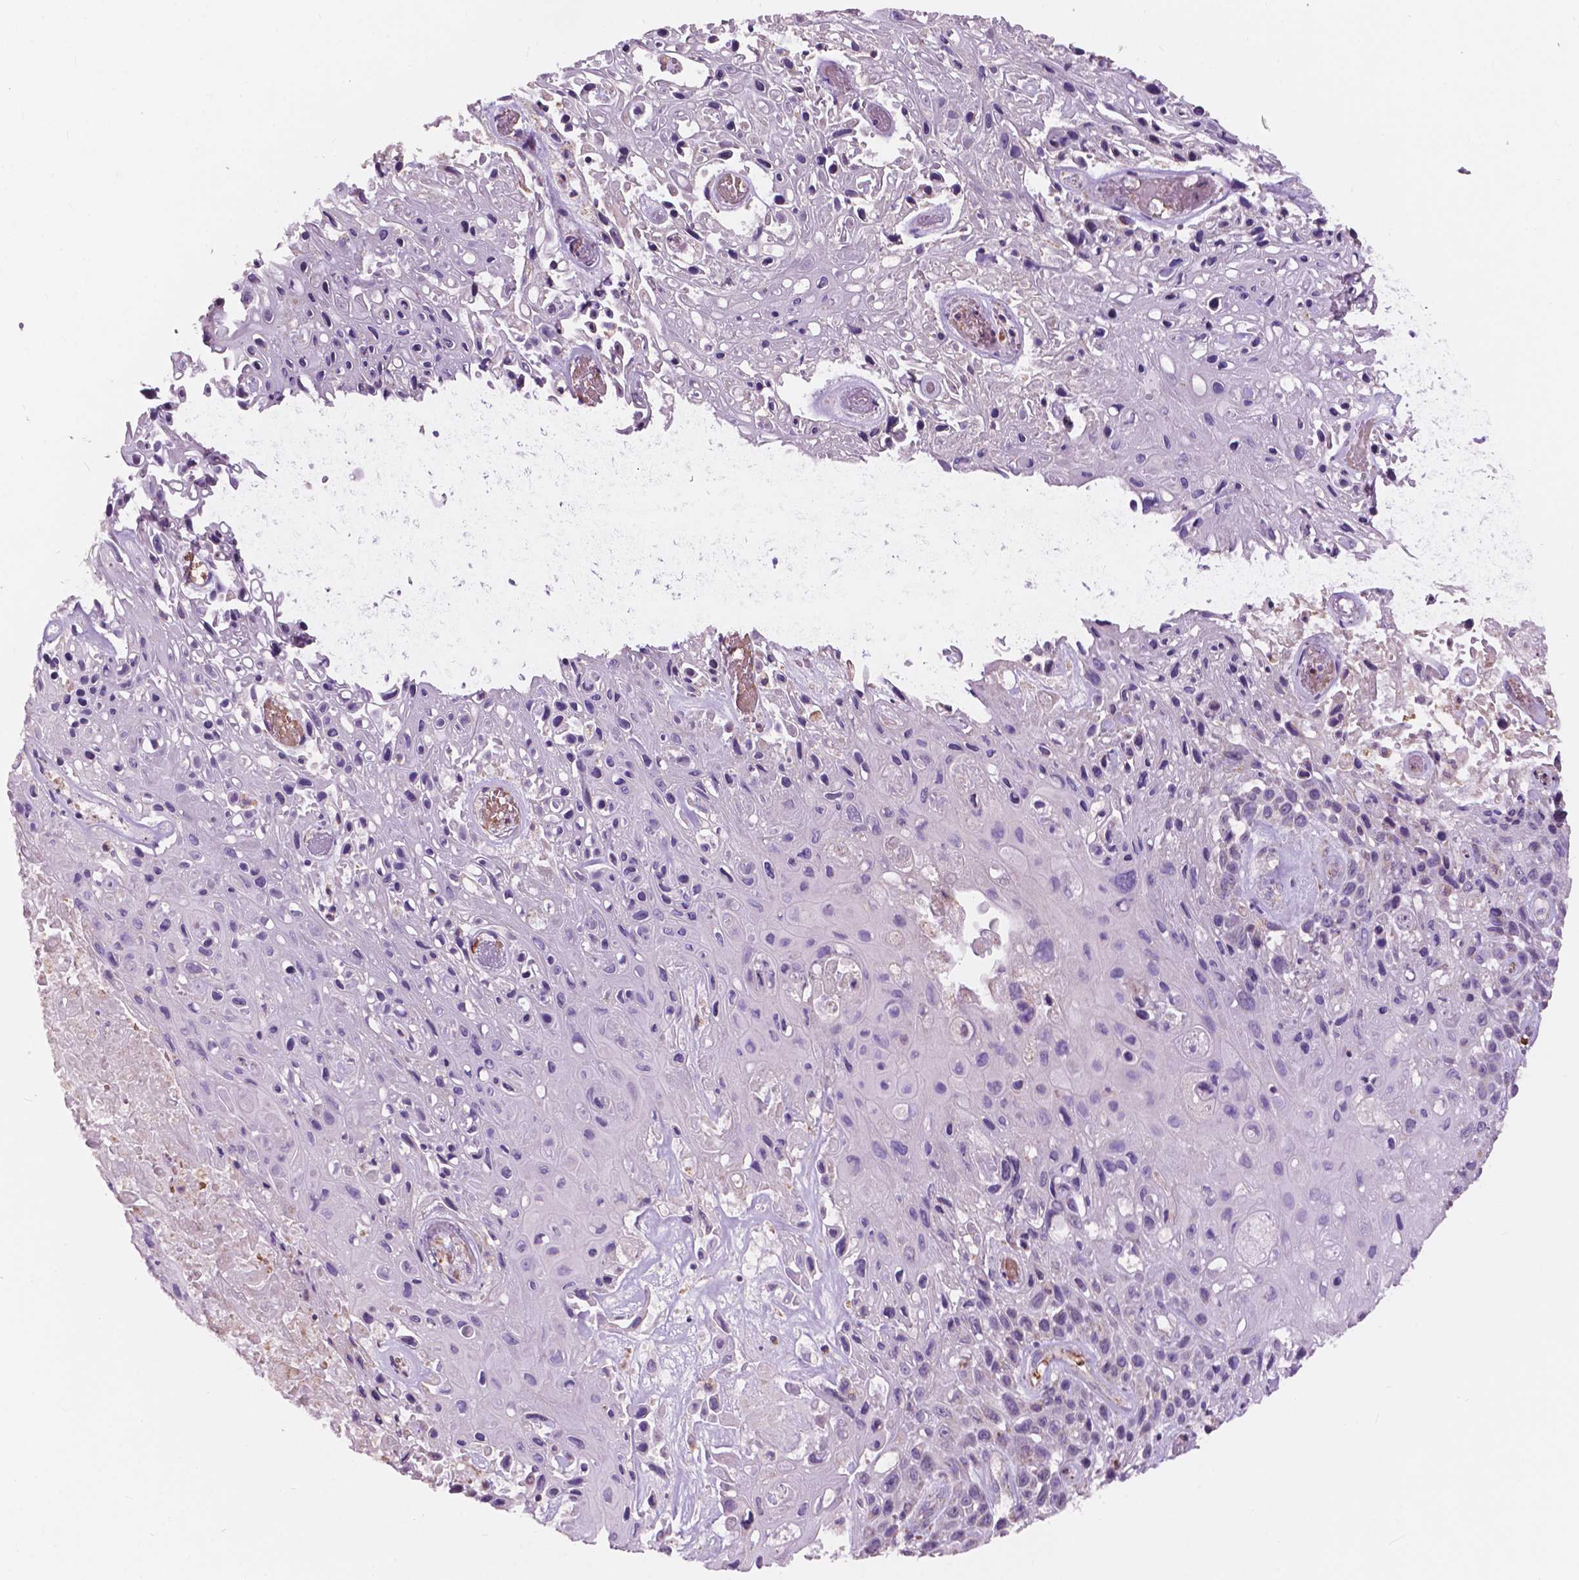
{"staining": {"intensity": "negative", "quantity": "none", "location": "none"}, "tissue": "skin cancer", "cell_type": "Tumor cells", "image_type": "cancer", "snomed": [{"axis": "morphology", "description": "Squamous cell carcinoma, NOS"}, {"axis": "topography", "description": "Skin"}], "caption": "Tumor cells are negative for brown protein staining in skin cancer (squamous cell carcinoma). (DAB (3,3'-diaminobenzidine) immunohistochemistry (IHC), high magnification).", "gene": "NDUFS1", "patient": {"sex": "male", "age": 82}}